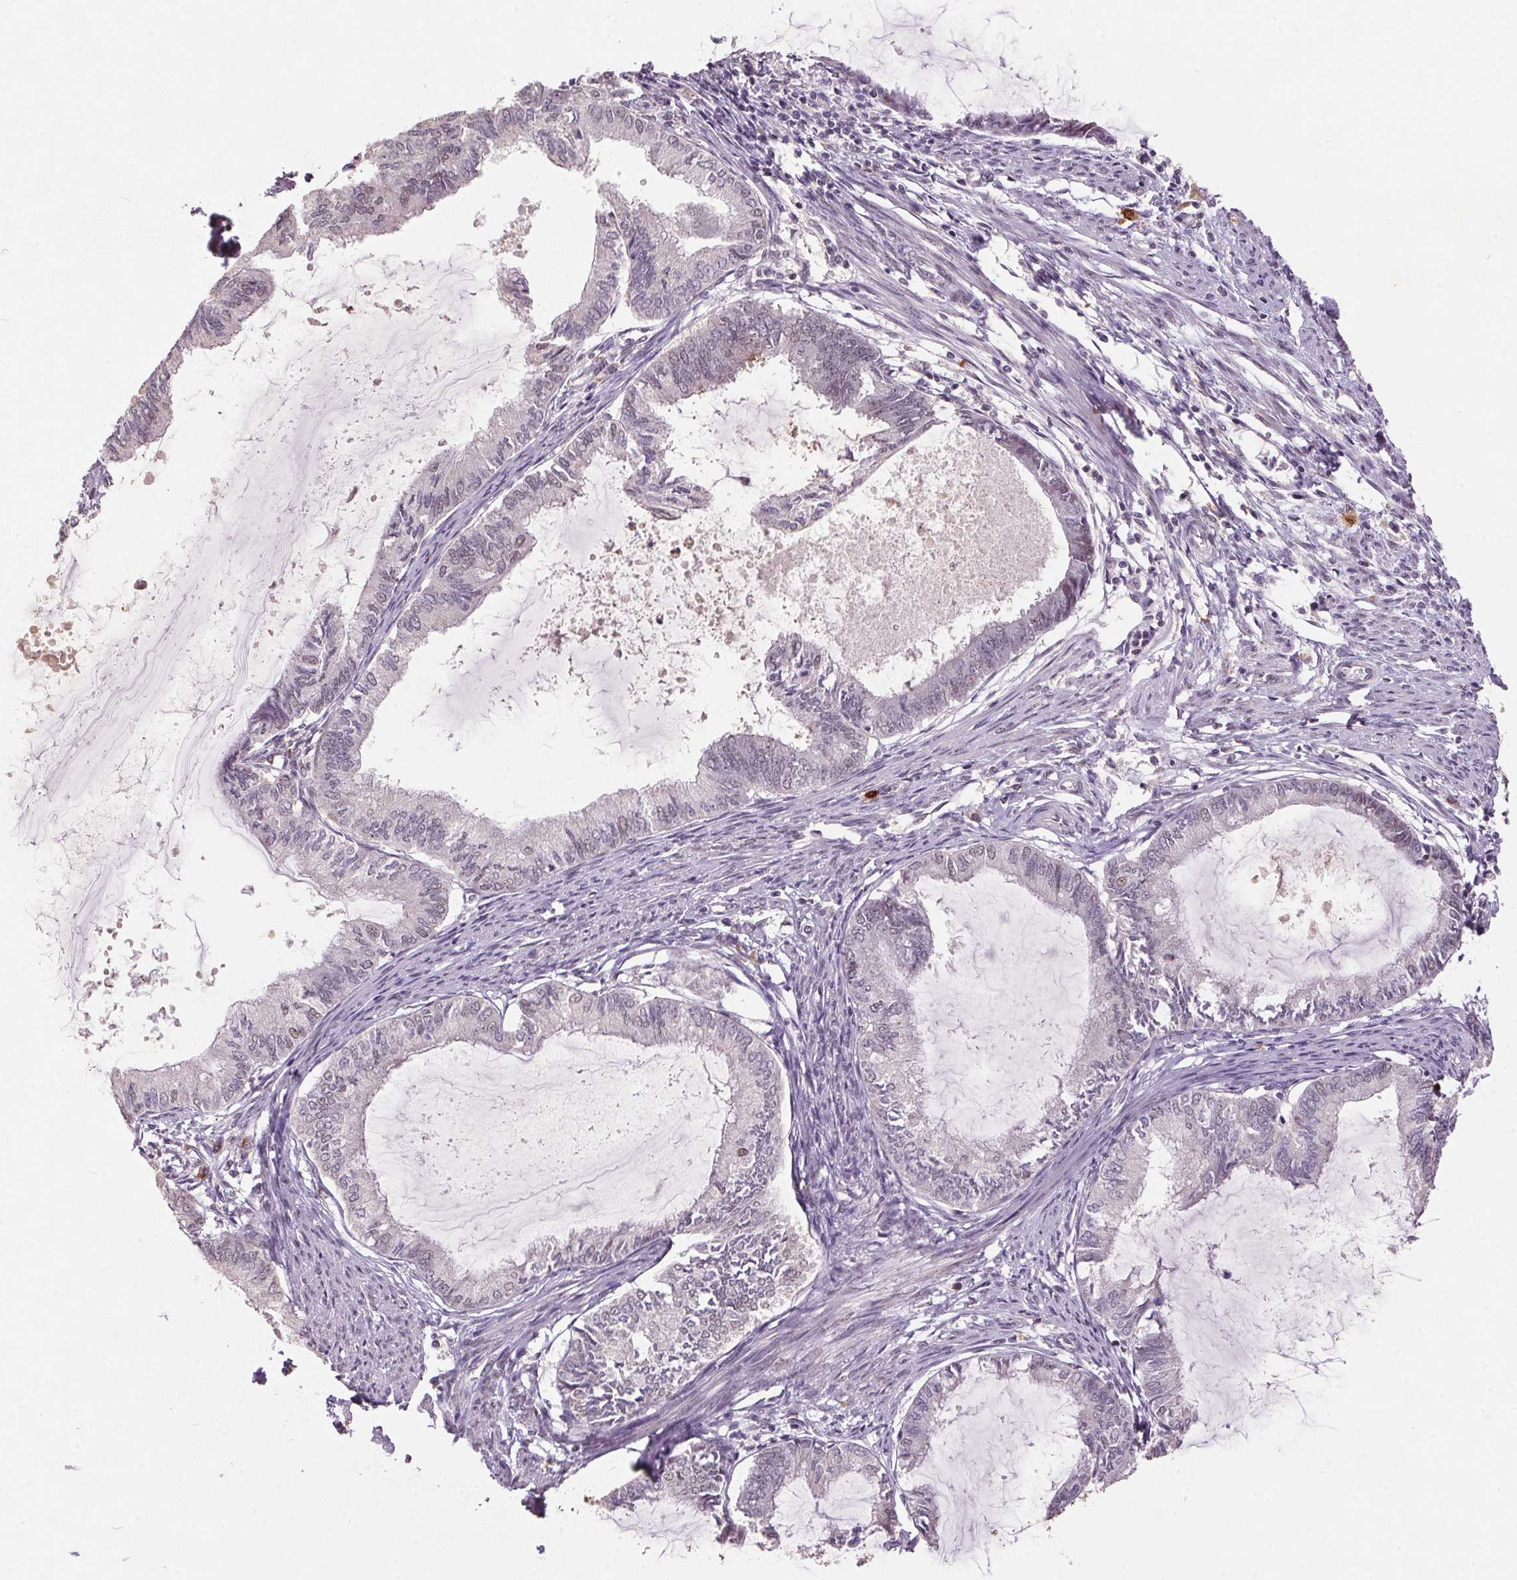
{"staining": {"intensity": "negative", "quantity": "none", "location": "none"}, "tissue": "endometrial cancer", "cell_type": "Tumor cells", "image_type": "cancer", "snomed": [{"axis": "morphology", "description": "Adenocarcinoma, NOS"}, {"axis": "topography", "description": "Endometrium"}], "caption": "There is no significant positivity in tumor cells of endometrial cancer.", "gene": "ZBTB4", "patient": {"sex": "female", "age": 86}}